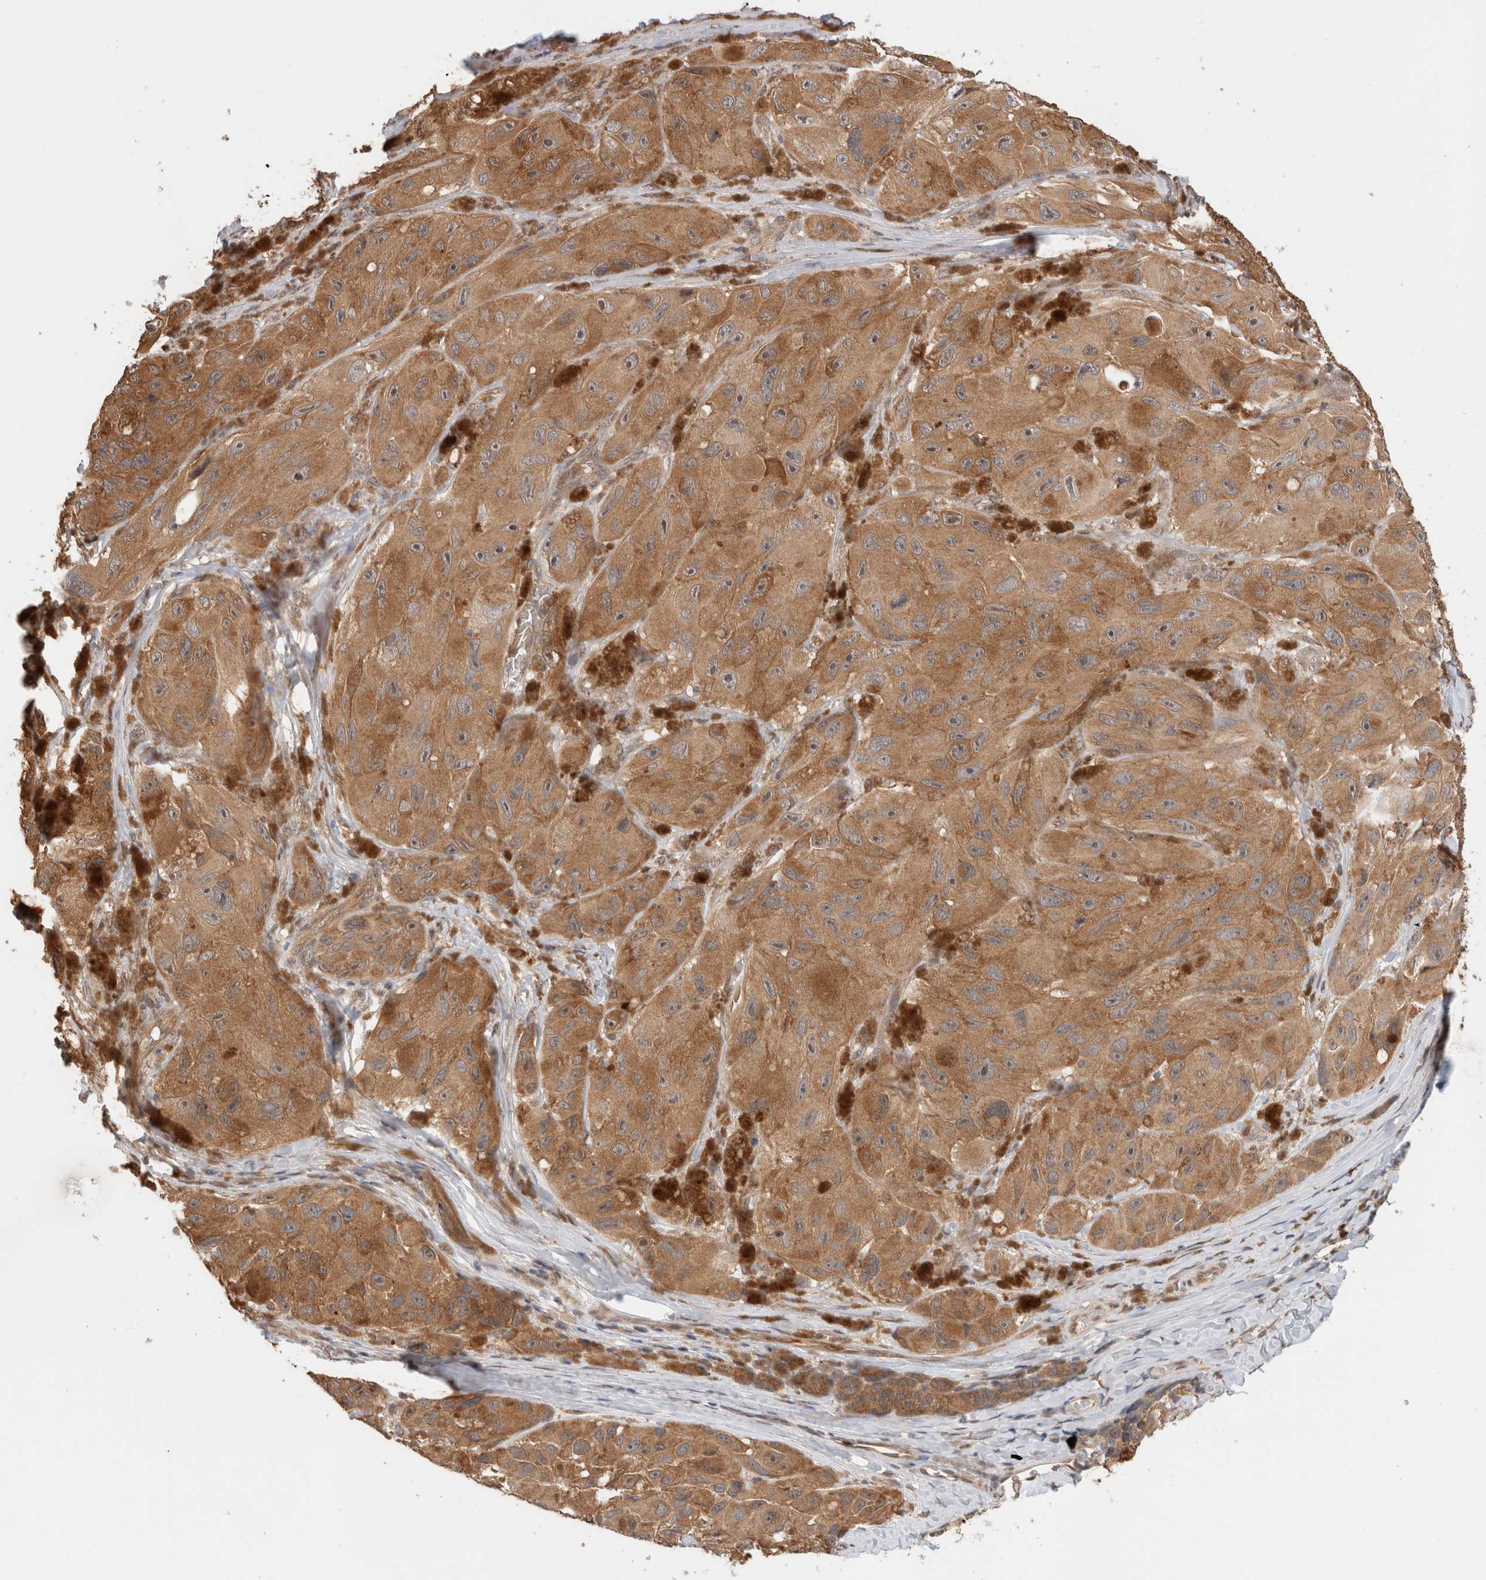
{"staining": {"intensity": "moderate", "quantity": ">75%", "location": "cytoplasmic/membranous"}, "tissue": "melanoma", "cell_type": "Tumor cells", "image_type": "cancer", "snomed": [{"axis": "morphology", "description": "Malignant melanoma, NOS"}, {"axis": "topography", "description": "Skin"}], "caption": "A high-resolution photomicrograph shows IHC staining of melanoma, which exhibits moderate cytoplasmic/membranous expression in about >75% of tumor cells.", "gene": "OTUD6B", "patient": {"sex": "female", "age": 73}}